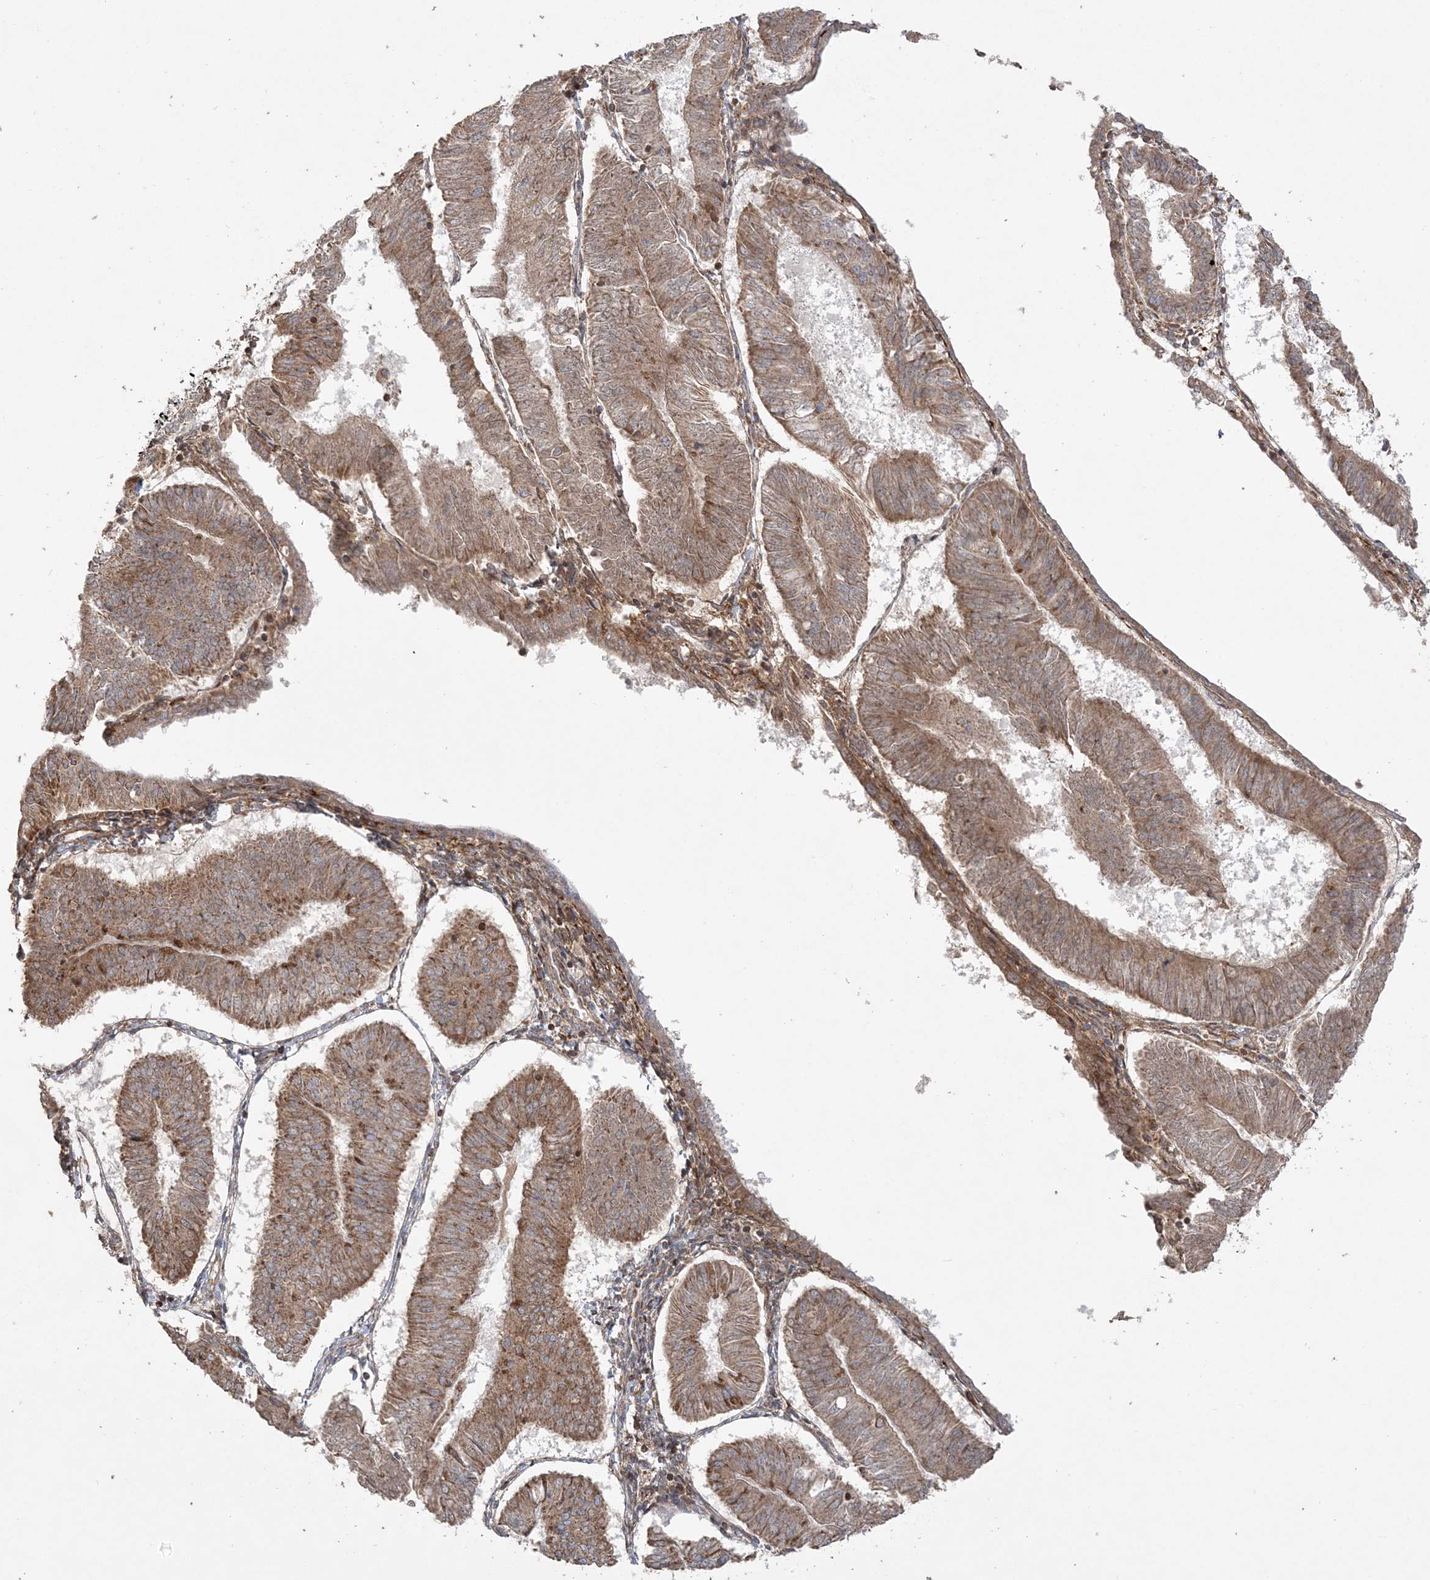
{"staining": {"intensity": "moderate", "quantity": ">75%", "location": "cytoplasmic/membranous"}, "tissue": "endometrial cancer", "cell_type": "Tumor cells", "image_type": "cancer", "snomed": [{"axis": "morphology", "description": "Adenocarcinoma, NOS"}, {"axis": "topography", "description": "Endometrium"}], "caption": "Human endometrial adenocarcinoma stained for a protein (brown) exhibits moderate cytoplasmic/membranous positive expression in about >75% of tumor cells.", "gene": "SCLT1", "patient": {"sex": "female", "age": 58}}